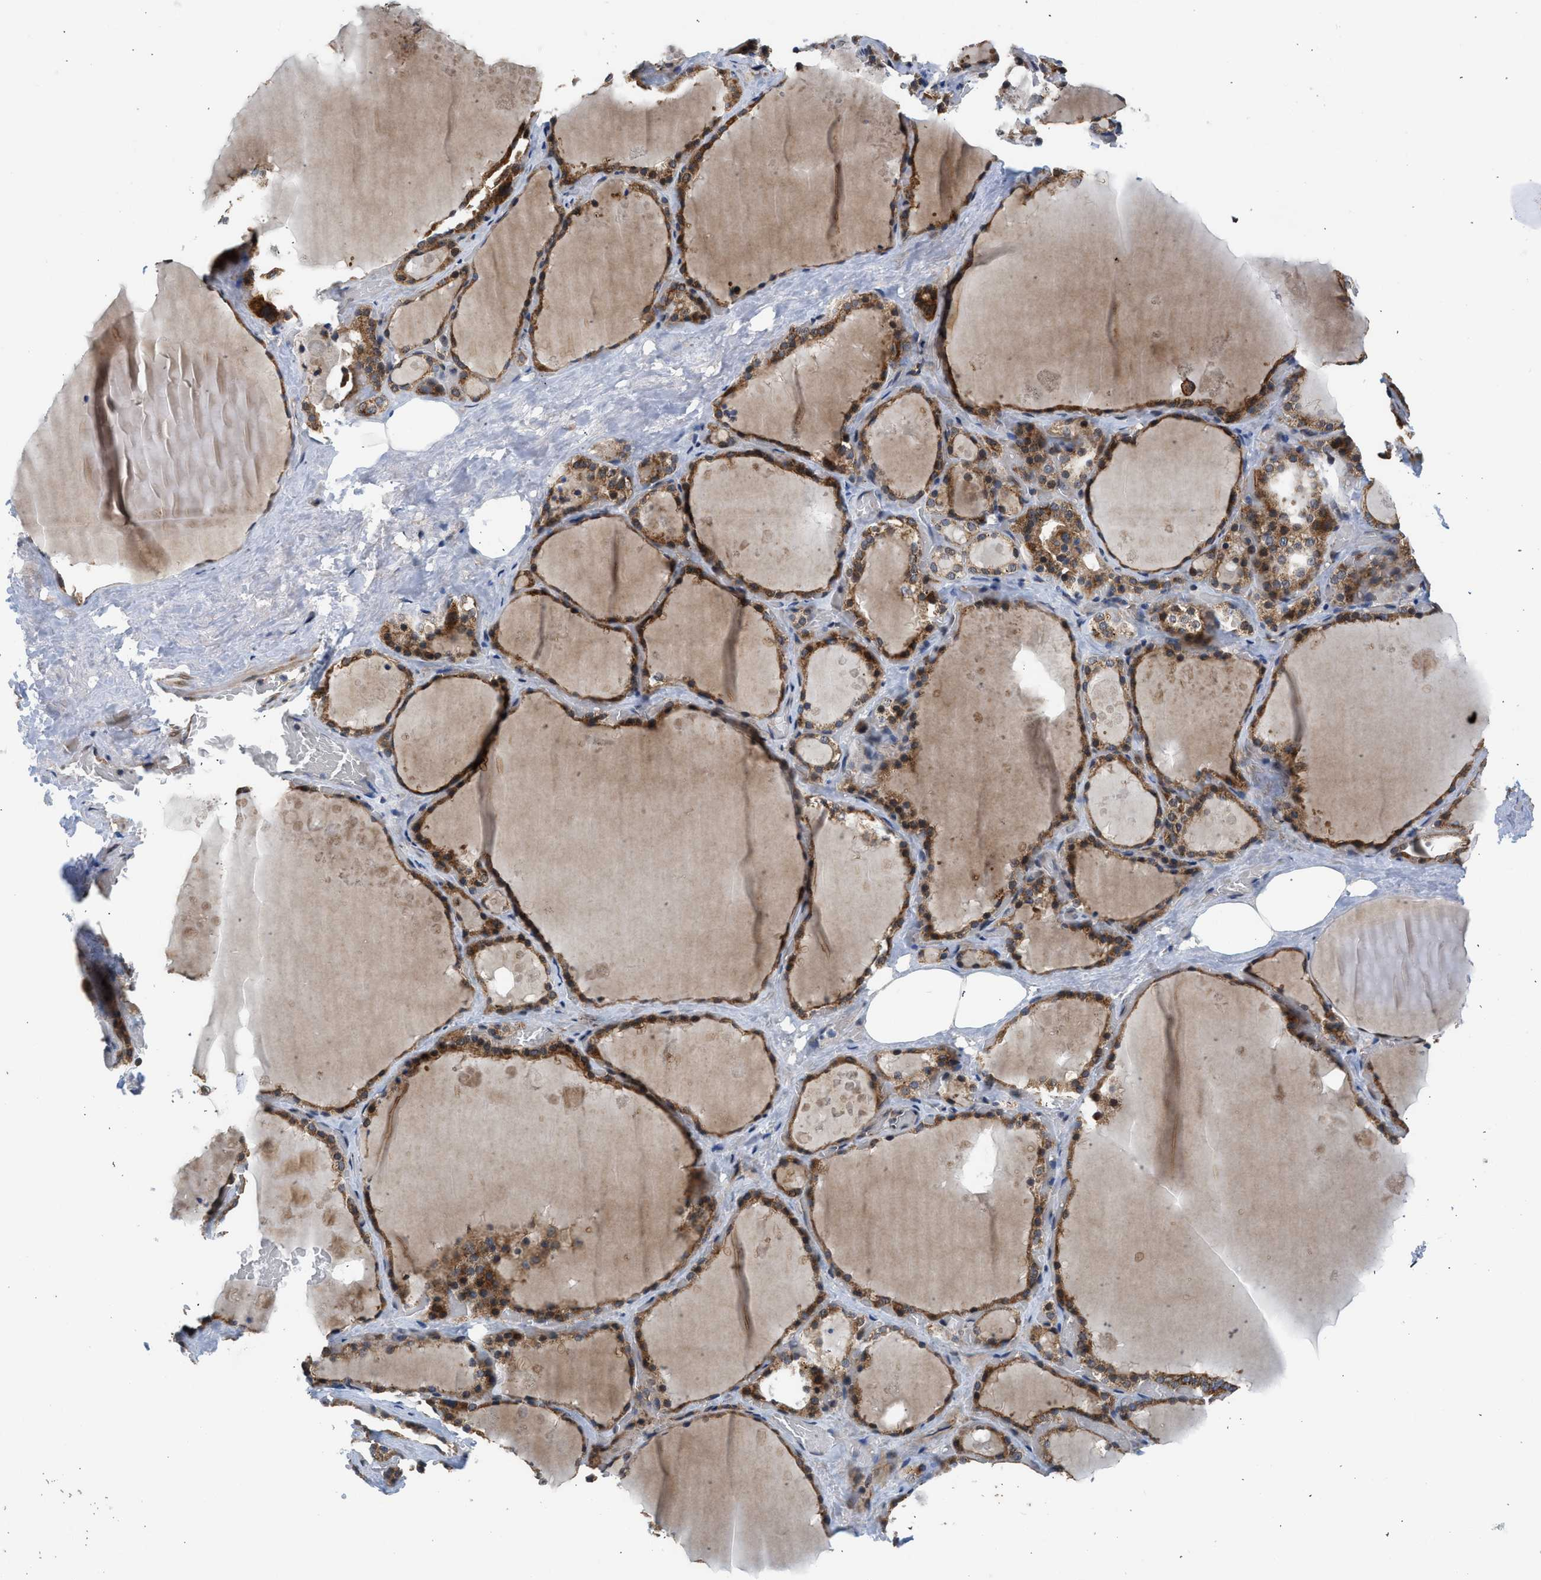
{"staining": {"intensity": "strong", "quantity": ">75%", "location": "cytoplasmic/membranous"}, "tissue": "thyroid gland", "cell_type": "Glandular cells", "image_type": "normal", "snomed": [{"axis": "morphology", "description": "Normal tissue, NOS"}, {"axis": "topography", "description": "Thyroid gland"}], "caption": "About >75% of glandular cells in normal thyroid gland exhibit strong cytoplasmic/membranous protein staining as visualized by brown immunohistochemical staining.", "gene": "POLG2", "patient": {"sex": "male", "age": 61}}